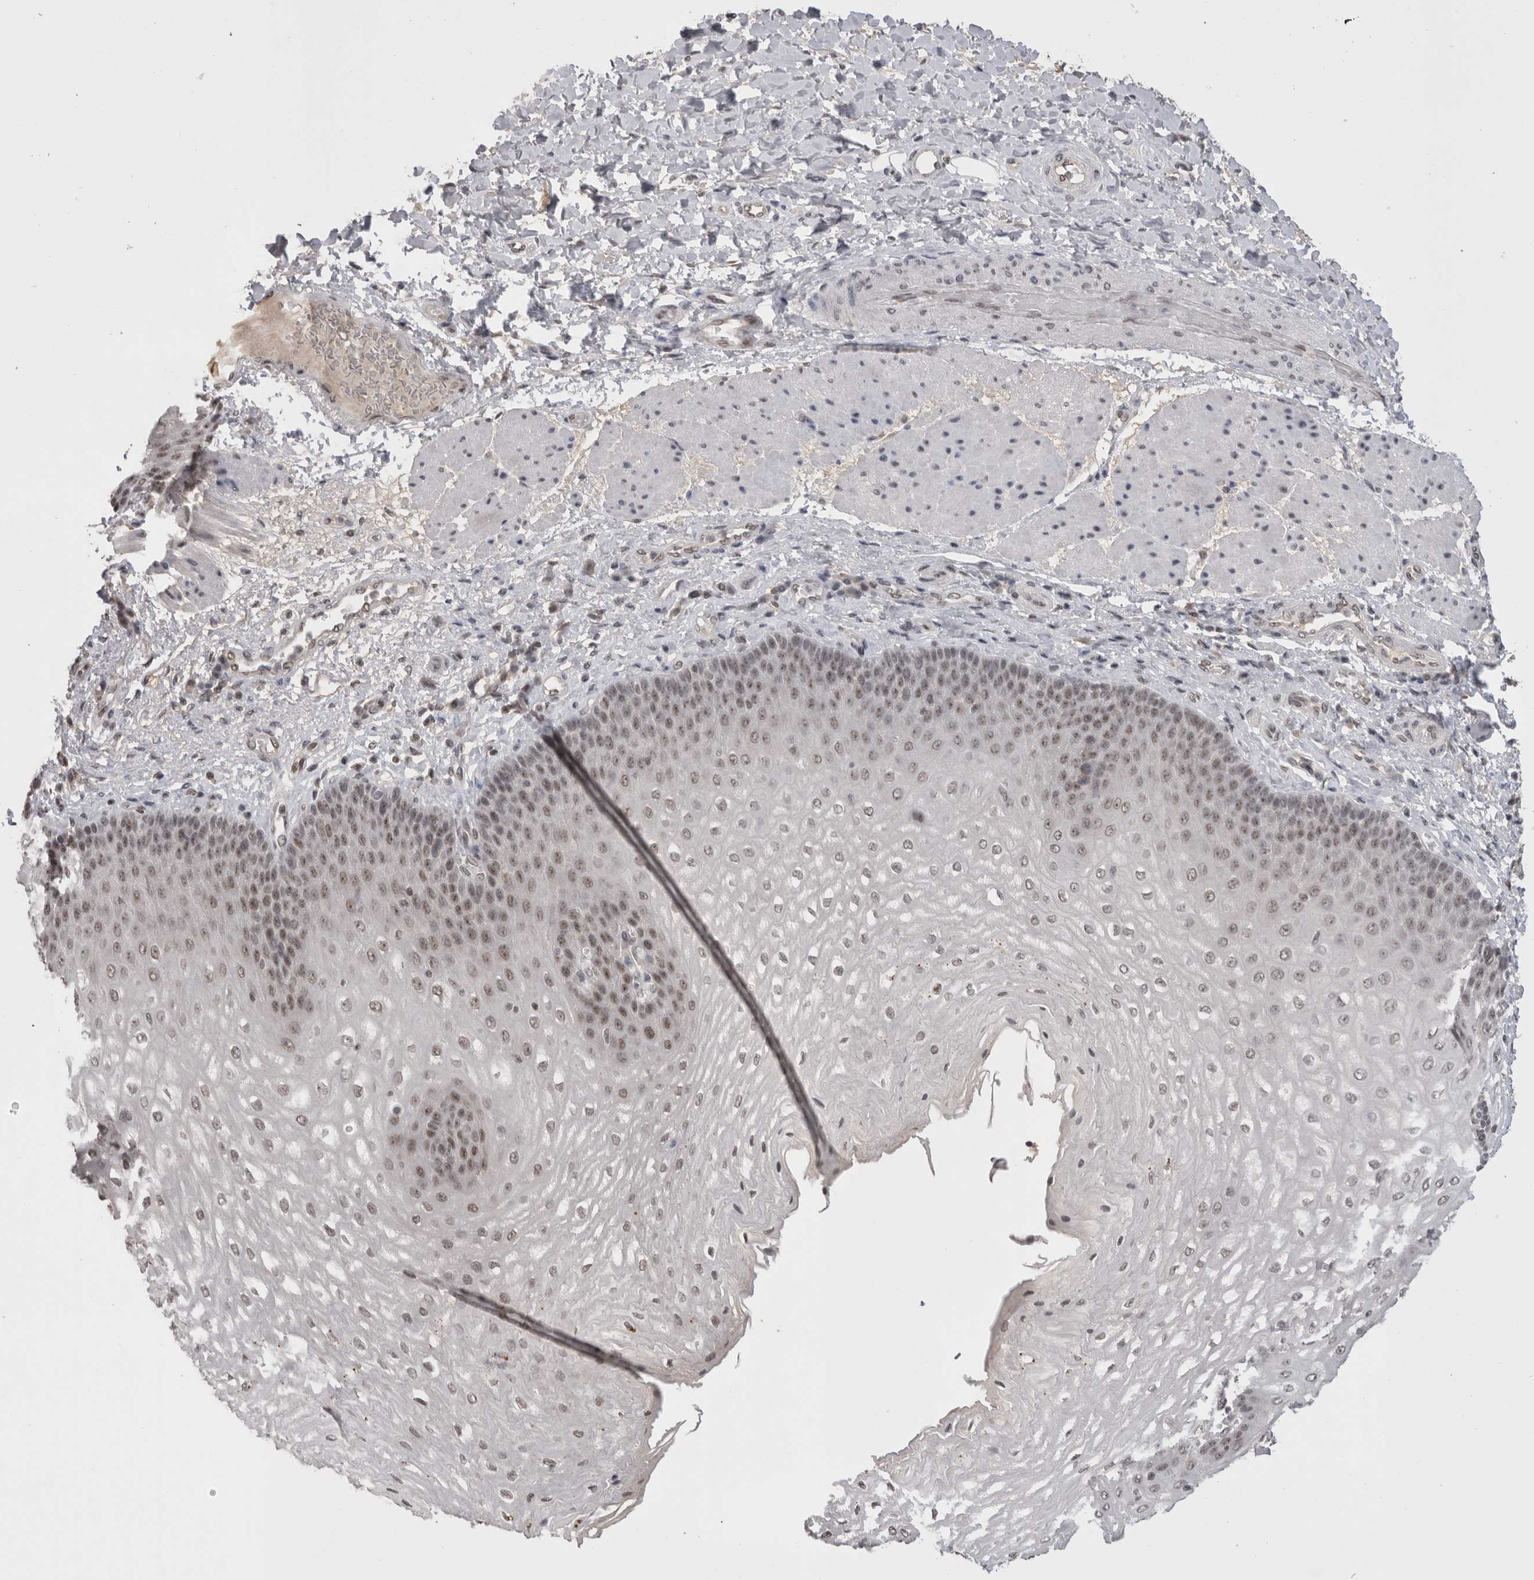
{"staining": {"intensity": "moderate", "quantity": "<25%", "location": "nuclear"}, "tissue": "esophagus", "cell_type": "Squamous epithelial cells", "image_type": "normal", "snomed": [{"axis": "morphology", "description": "Normal tissue, NOS"}, {"axis": "topography", "description": "Esophagus"}], "caption": "Squamous epithelial cells demonstrate low levels of moderate nuclear staining in approximately <25% of cells in benign human esophagus.", "gene": "DAXX", "patient": {"sex": "male", "age": 54}}